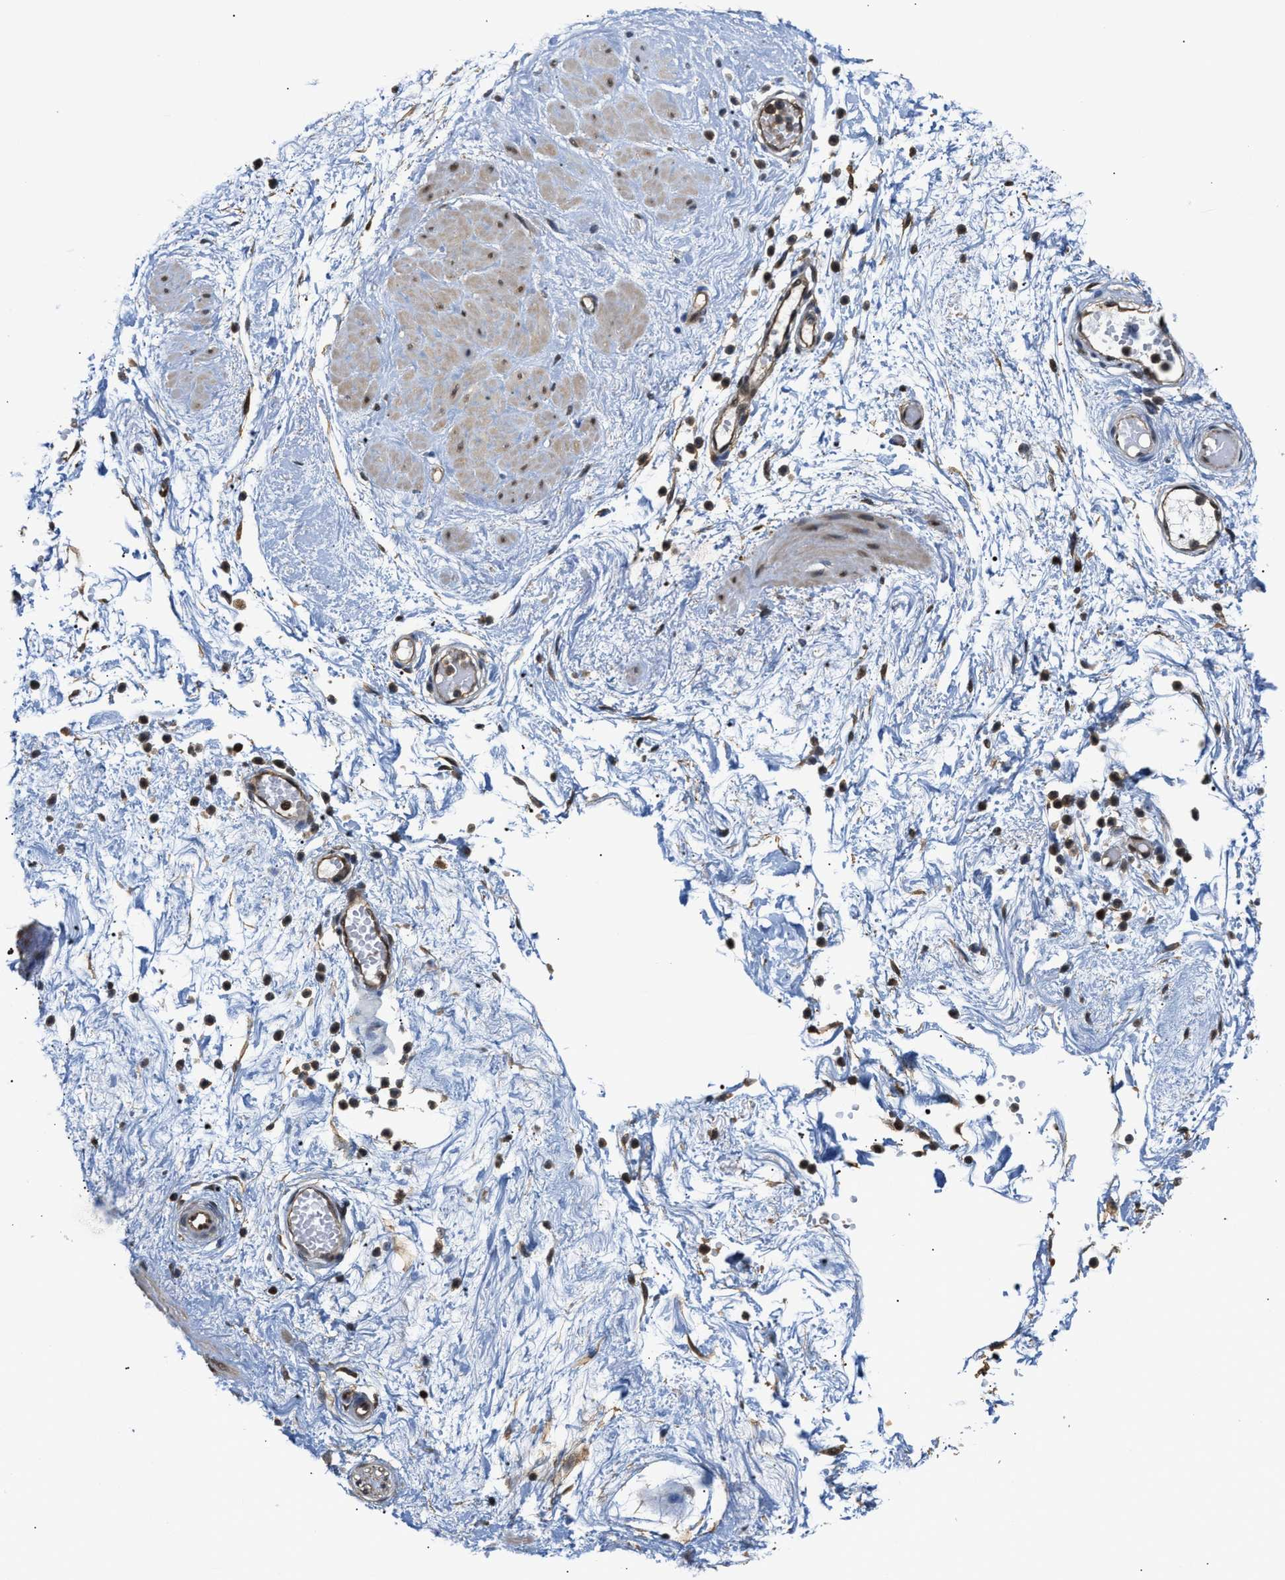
{"staining": {"intensity": "moderate", "quantity": ">75%", "location": "cytoplasmic/membranous,nuclear"}, "tissue": "adipose tissue", "cell_type": "Adipocytes", "image_type": "normal", "snomed": [{"axis": "morphology", "description": "Normal tissue, NOS"}, {"axis": "topography", "description": "Soft tissue"}, {"axis": "topography", "description": "Vascular tissue"}], "caption": "Adipocytes display medium levels of moderate cytoplasmic/membranous,nuclear expression in about >75% of cells in unremarkable human adipose tissue.", "gene": "SCAI", "patient": {"sex": "female", "age": 35}}